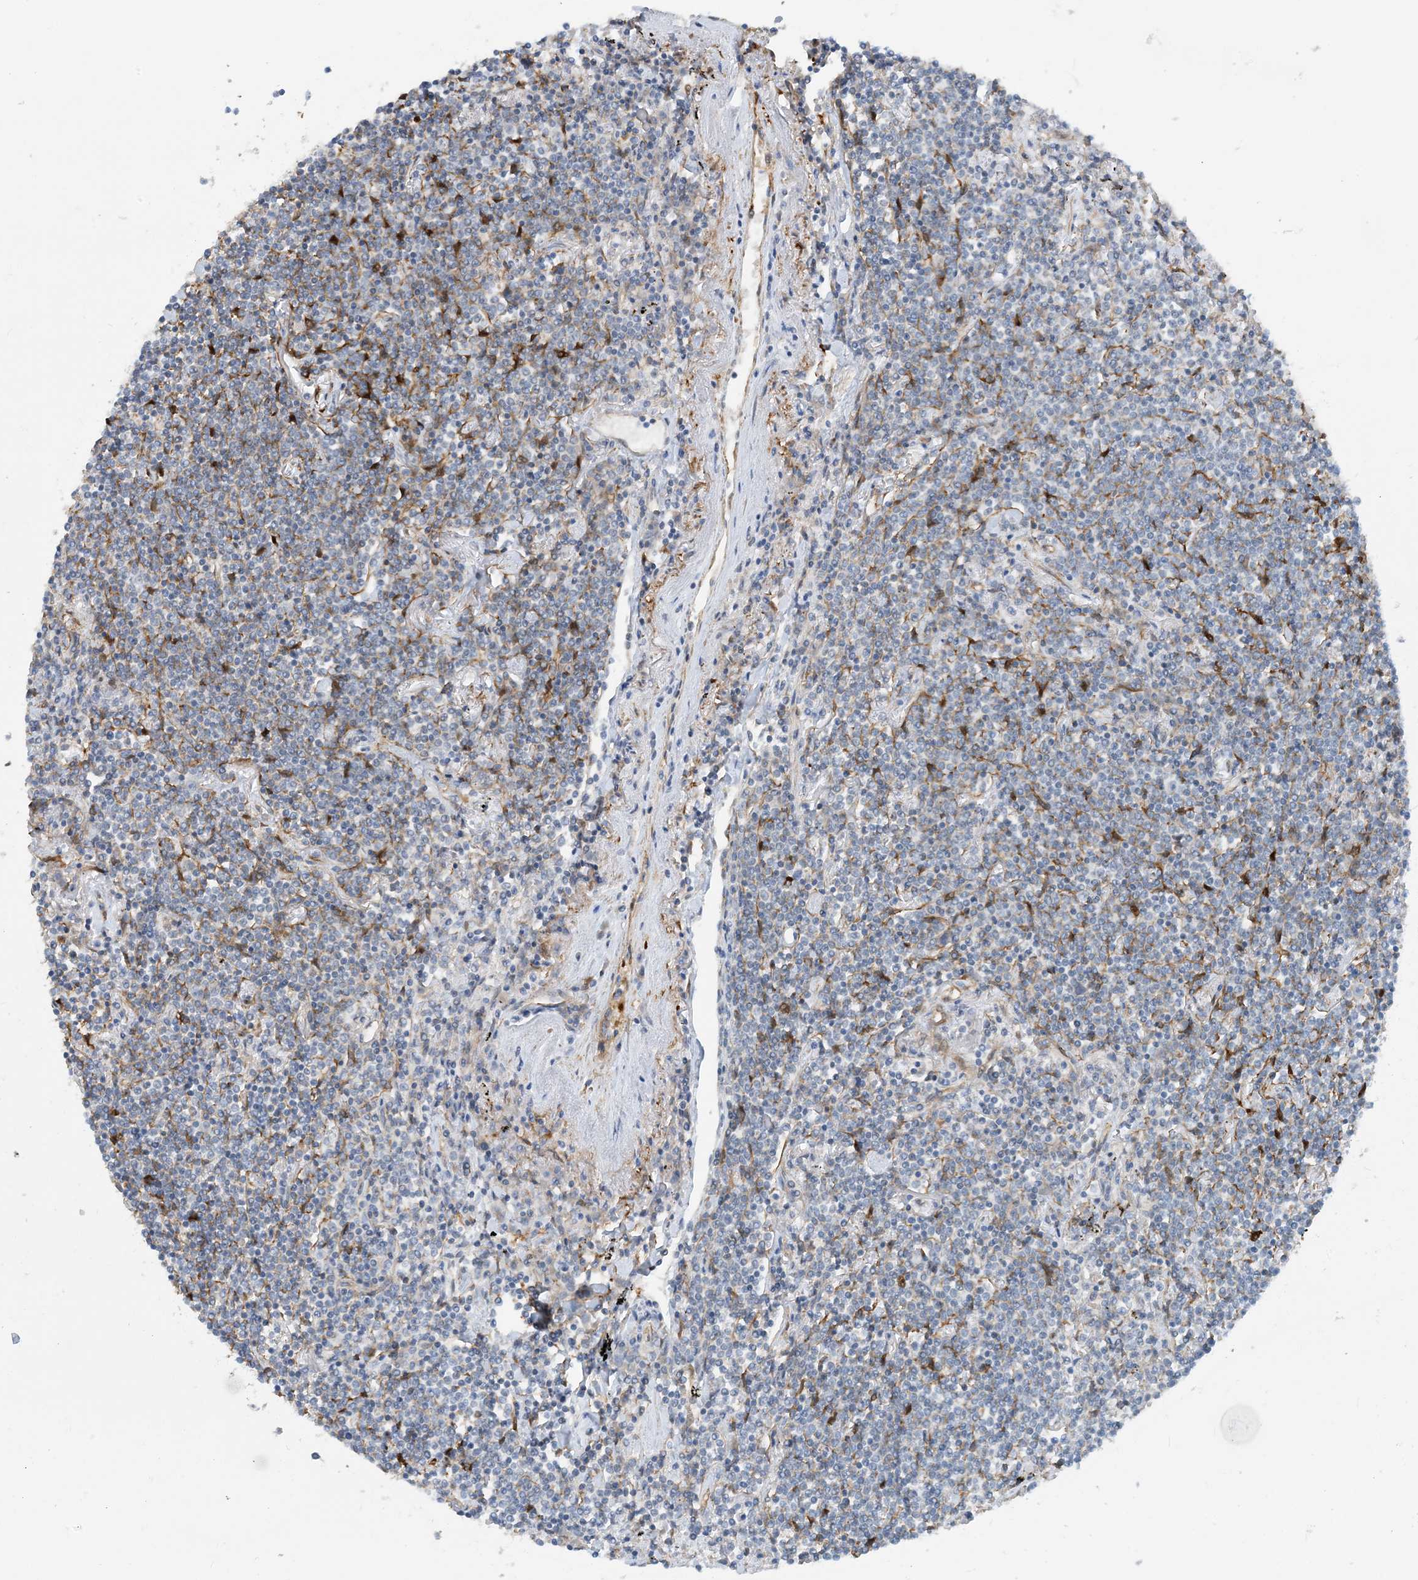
{"staining": {"intensity": "negative", "quantity": "none", "location": "none"}, "tissue": "lymphoma", "cell_type": "Tumor cells", "image_type": "cancer", "snomed": [{"axis": "morphology", "description": "Malignant lymphoma, non-Hodgkin's type, Low grade"}, {"axis": "topography", "description": "Lung"}], "caption": "A high-resolution histopathology image shows IHC staining of malignant lymphoma, non-Hodgkin's type (low-grade), which exhibits no significant staining in tumor cells.", "gene": "EIF2A", "patient": {"sex": "female", "age": 71}}